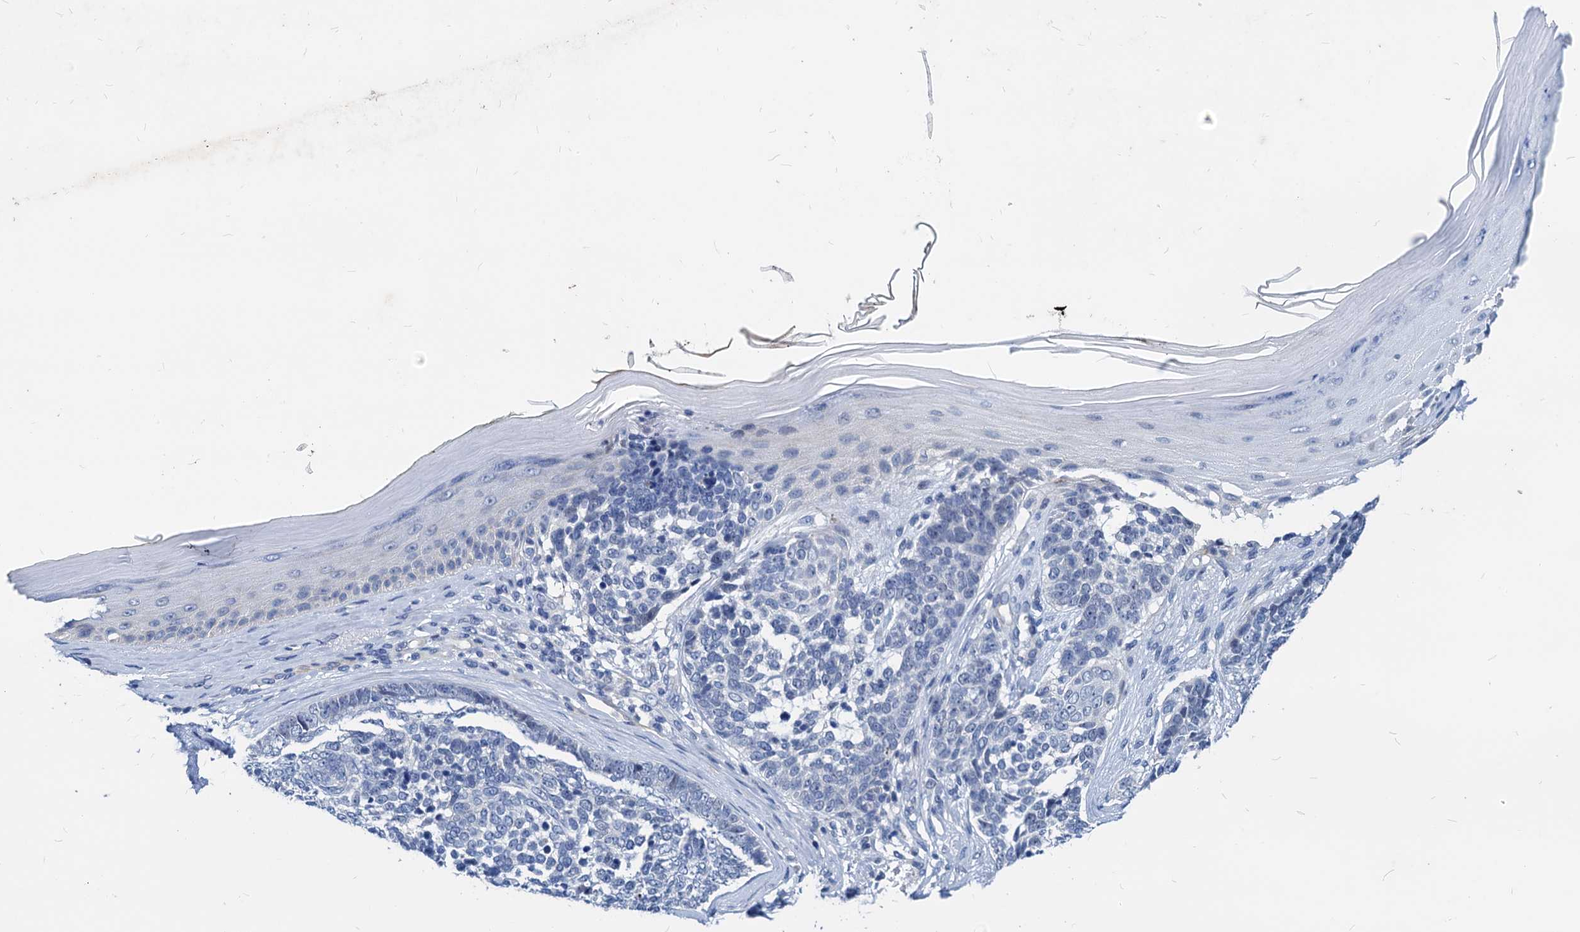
{"staining": {"intensity": "negative", "quantity": "none", "location": "none"}, "tissue": "skin cancer", "cell_type": "Tumor cells", "image_type": "cancer", "snomed": [{"axis": "morphology", "description": "Basal cell carcinoma"}, {"axis": "topography", "description": "Skin"}], "caption": "A high-resolution micrograph shows immunohistochemistry staining of skin cancer, which exhibits no significant staining in tumor cells.", "gene": "HSF2", "patient": {"sex": "female", "age": 81}}